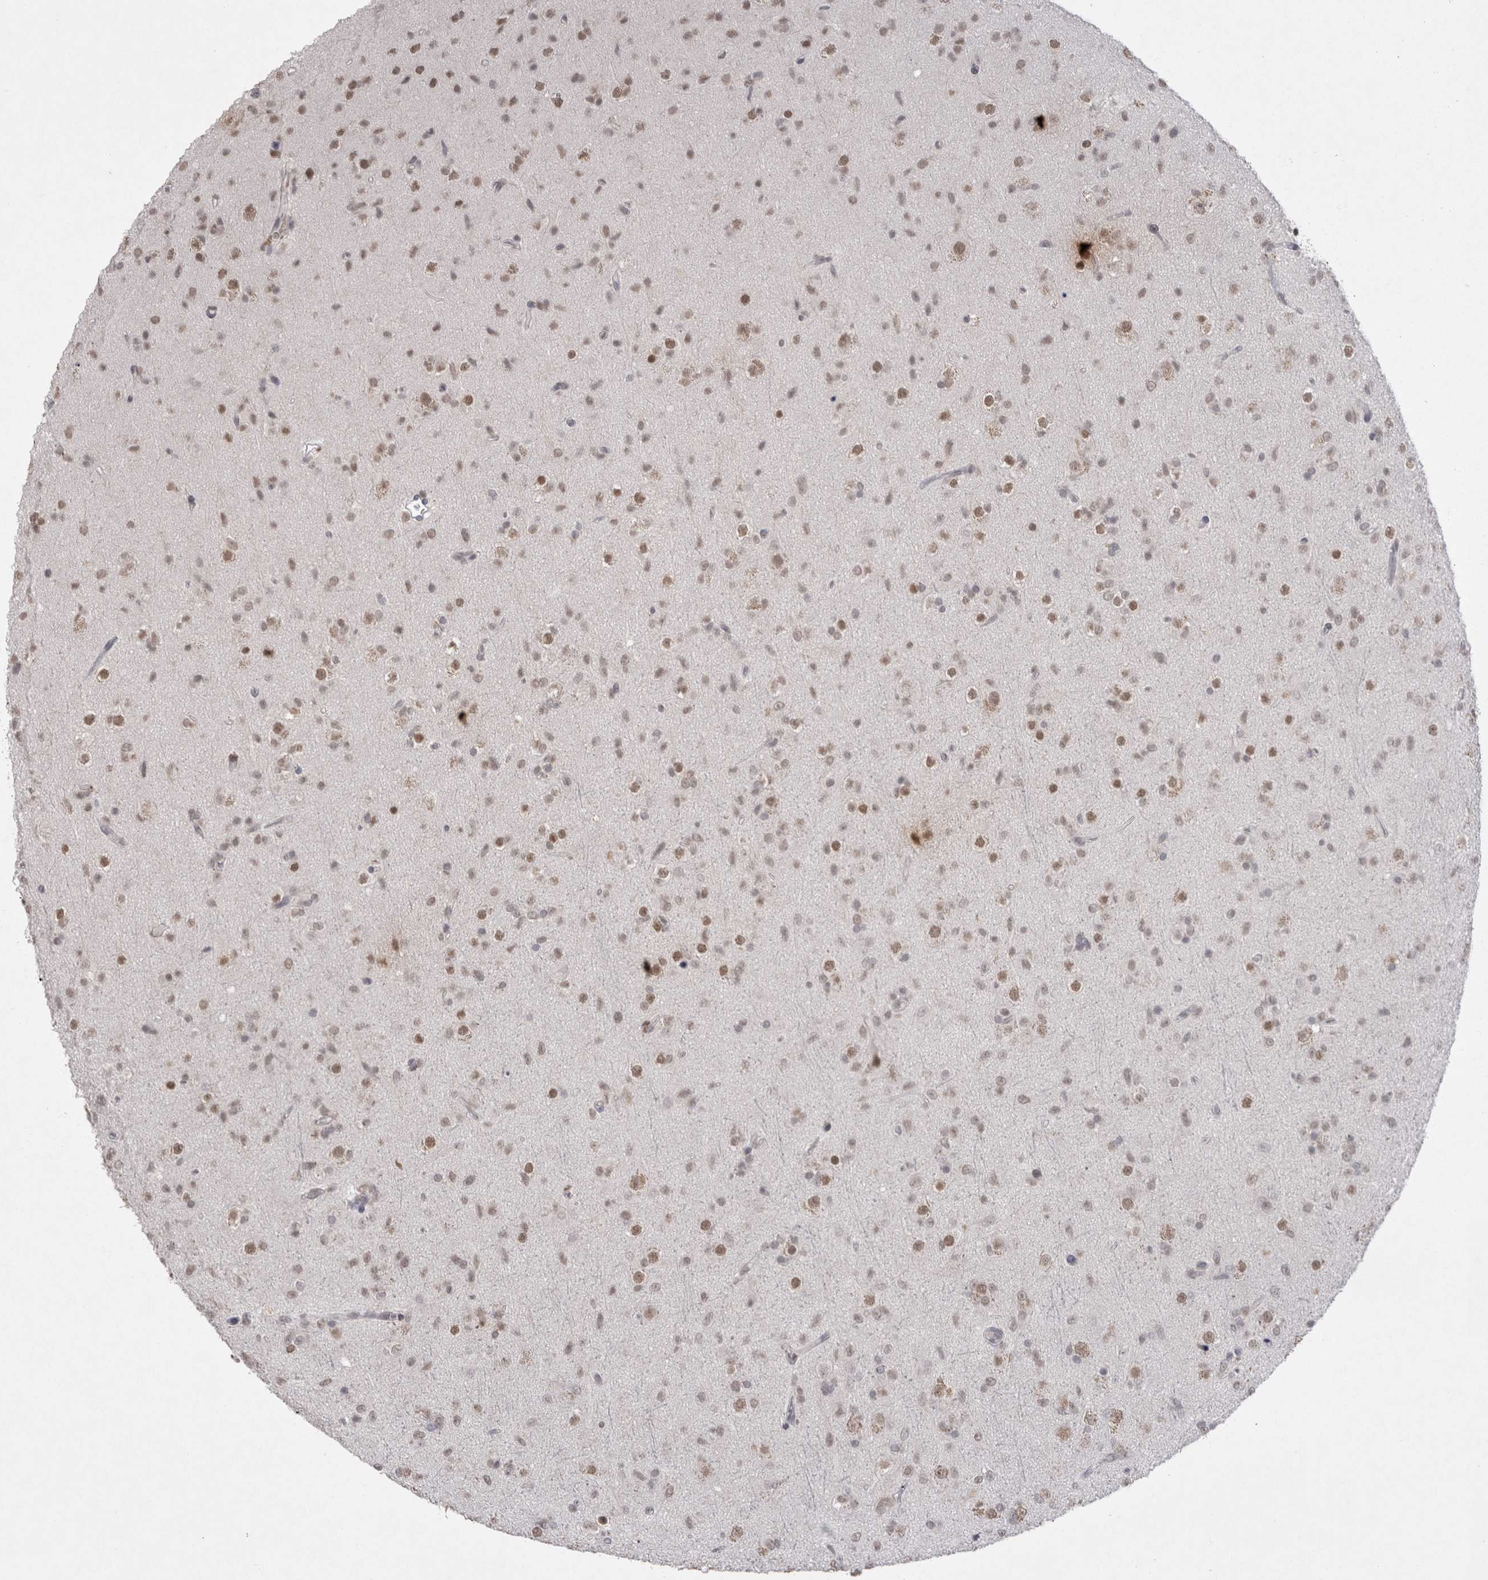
{"staining": {"intensity": "moderate", "quantity": ">75%", "location": "nuclear"}, "tissue": "glioma", "cell_type": "Tumor cells", "image_type": "cancer", "snomed": [{"axis": "morphology", "description": "Glioma, malignant, Low grade"}, {"axis": "topography", "description": "Brain"}], "caption": "Immunohistochemistry (IHC) (DAB) staining of human malignant low-grade glioma exhibits moderate nuclear protein expression in about >75% of tumor cells.", "gene": "DDX4", "patient": {"sex": "male", "age": 65}}